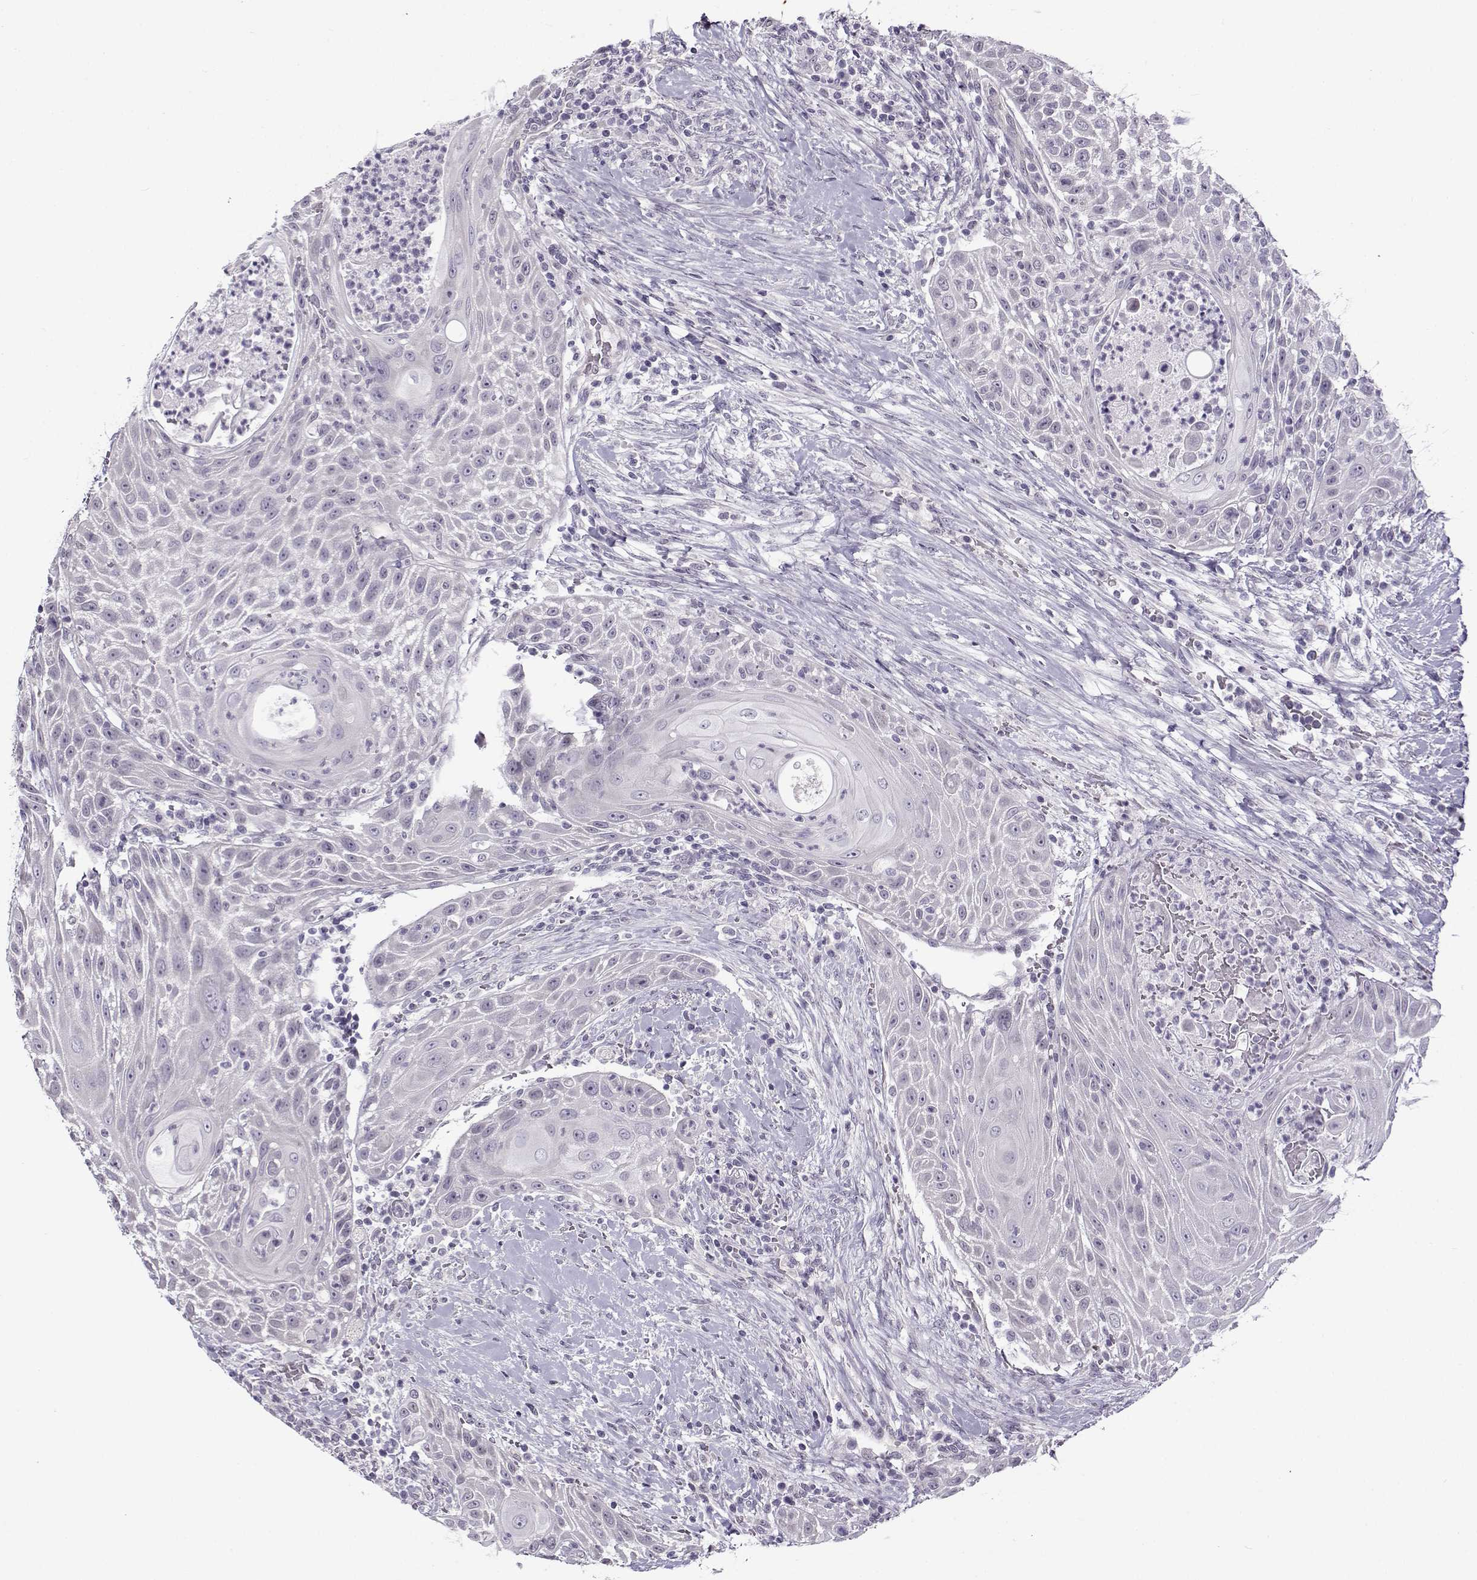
{"staining": {"intensity": "negative", "quantity": "none", "location": "none"}, "tissue": "head and neck cancer", "cell_type": "Tumor cells", "image_type": "cancer", "snomed": [{"axis": "morphology", "description": "Squamous cell carcinoma, NOS"}, {"axis": "topography", "description": "Head-Neck"}], "caption": "The histopathology image shows no significant positivity in tumor cells of squamous cell carcinoma (head and neck). Brightfield microscopy of immunohistochemistry stained with DAB (brown) and hematoxylin (blue), captured at high magnification.", "gene": "TEX55", "patient": {"sex": "male", "age": 69}}